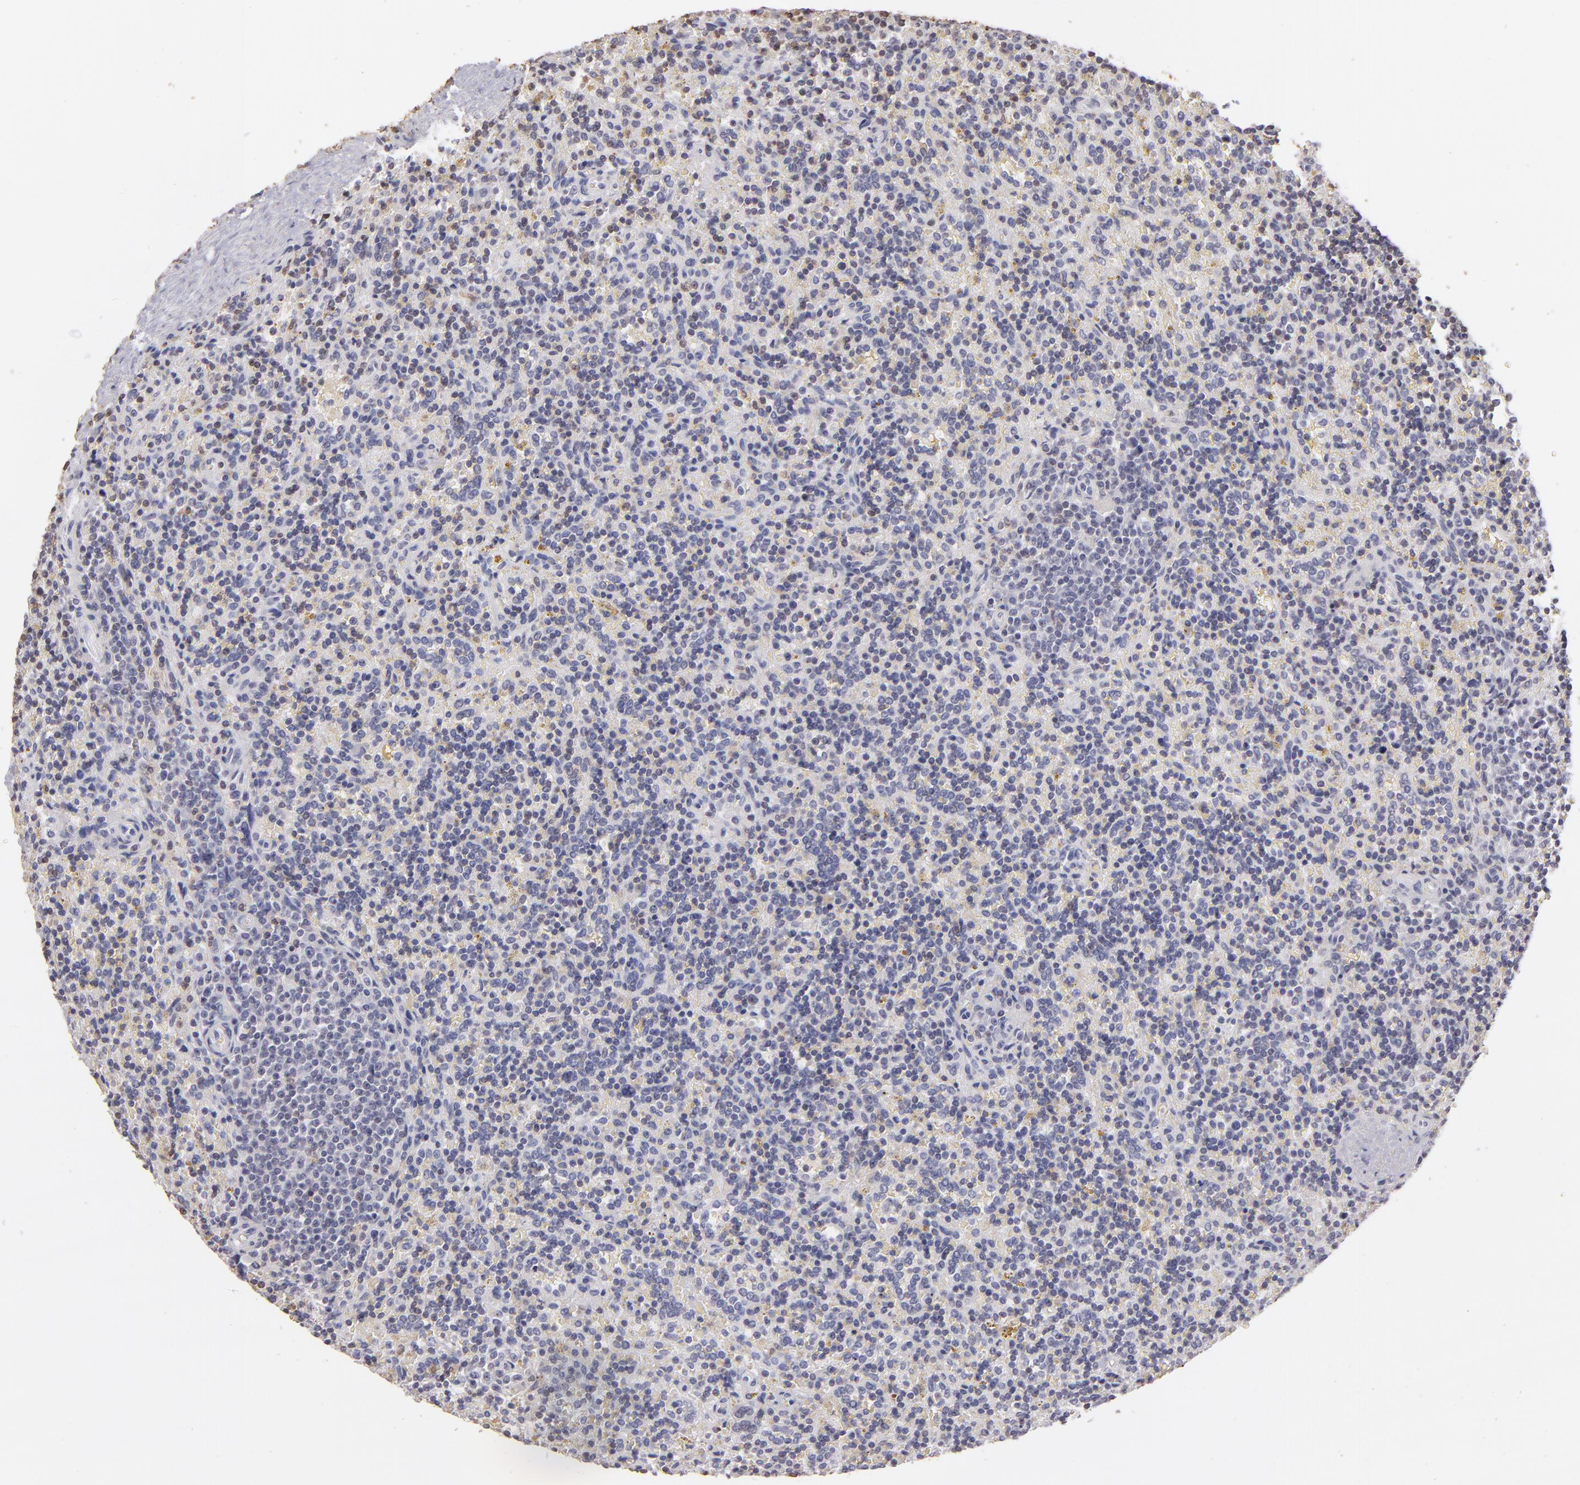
{"staining": {"intensity": "negative", "quantity": "none", "location": "none"}, "tissue": "lymphoma", "cell_type": "Tumor cells", "image_type": "cancer", "snomed": [{"axis": "morphology", "description": "Malignant lymphoma, non-Hodgkin's type, Low grade"}, {"axis": "topography", "description": "Spleen"}], "caption": "Lymphoma was stained to show a protein in brown. There is no significant expression in tumor cells.", "gene": "S100A2", "patient": {"sex": "male", "age": 67}}